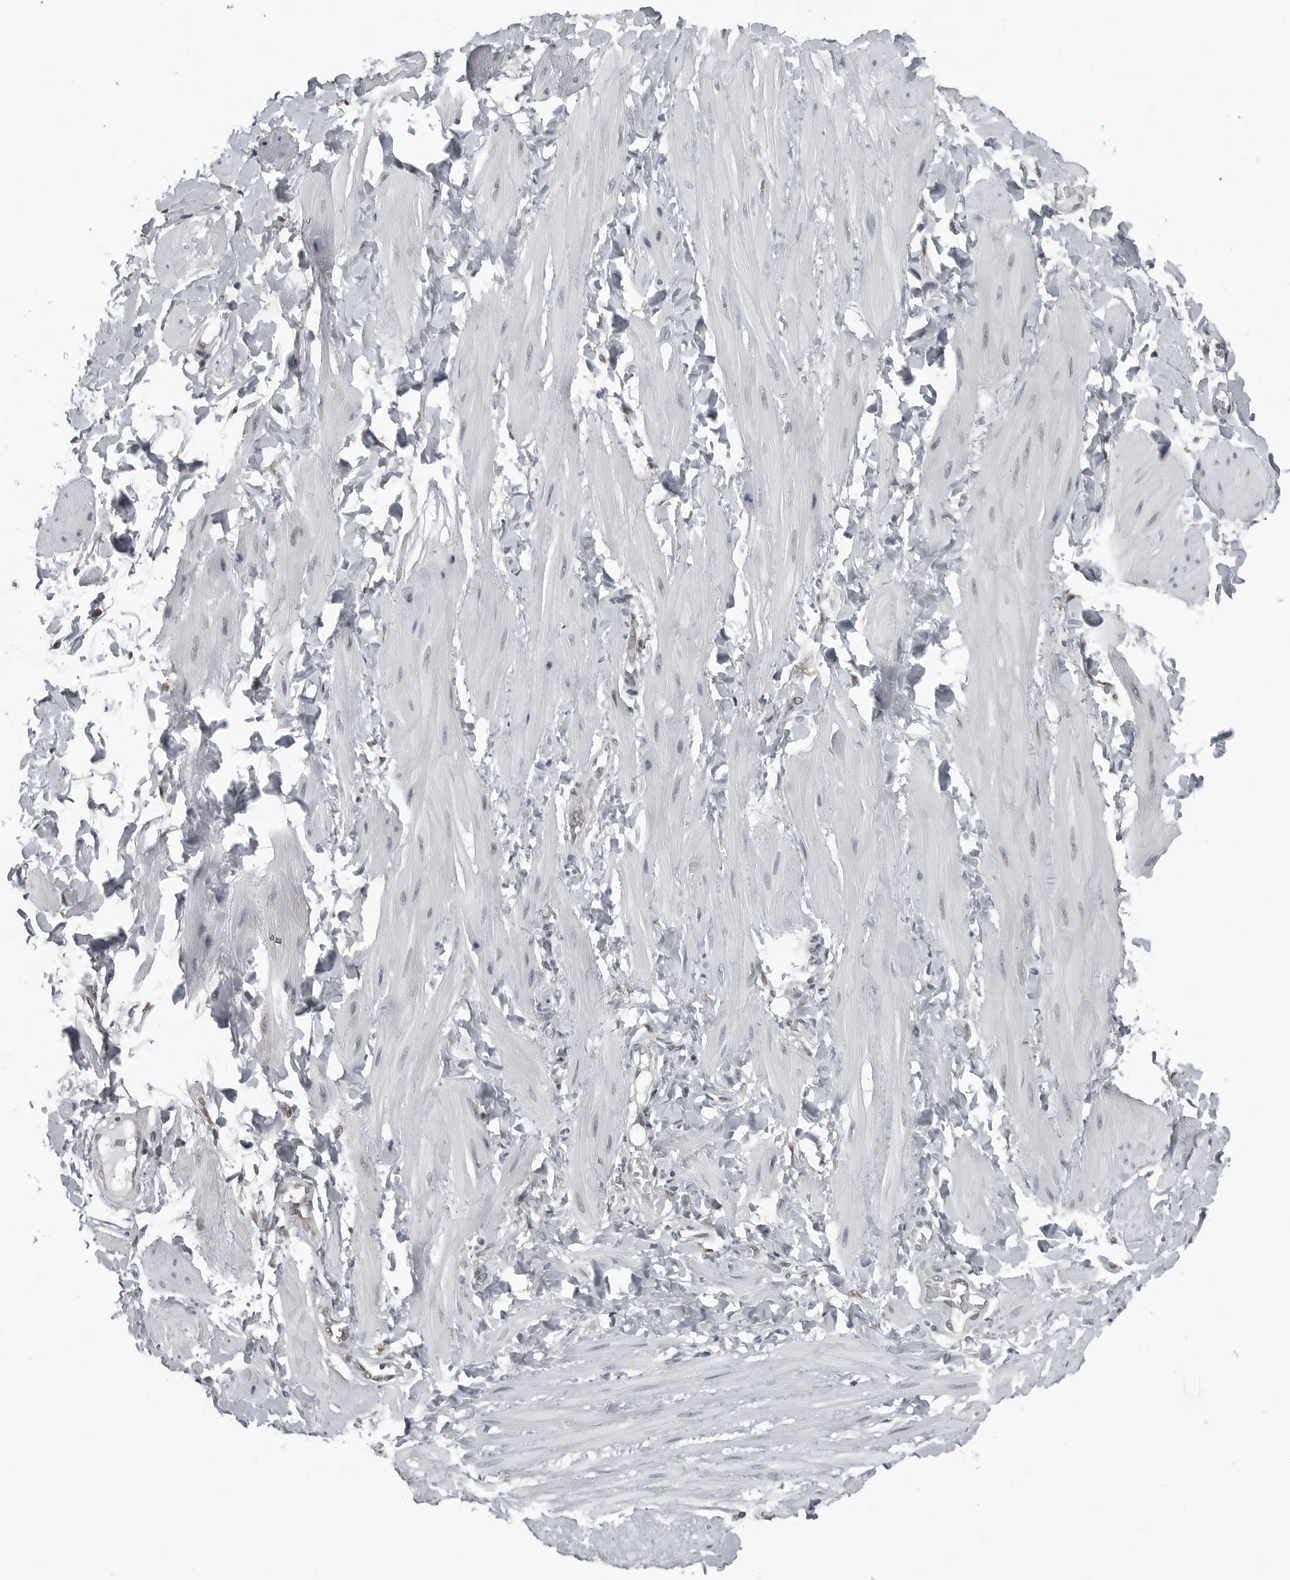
{"staining": {"intensity": "negative", "quantity": "none", "location": "none"}, "tissue": "adipose tissue", "cell_type": "Adipocytes", "image_type": "normal", "snomed": [{"axis": "morphology", "description": "Normal tissue, NOS"}, {"axis": "topography", "description": "Adipose tissue"}, {"axis": "topography", "description": "Vascular tissue"}, {"axis": "topography", "description": "Peripheral nerve tissue"}], "caption": "The micrograph exhibits no staining of adipocytes in normal adipose tissue. (DAB (3,3'-diaminobenzidine) immunohistochemistry, high magnification).", "gene": "AKR1A1", "patient": {"sex": "male", "age": 25}}